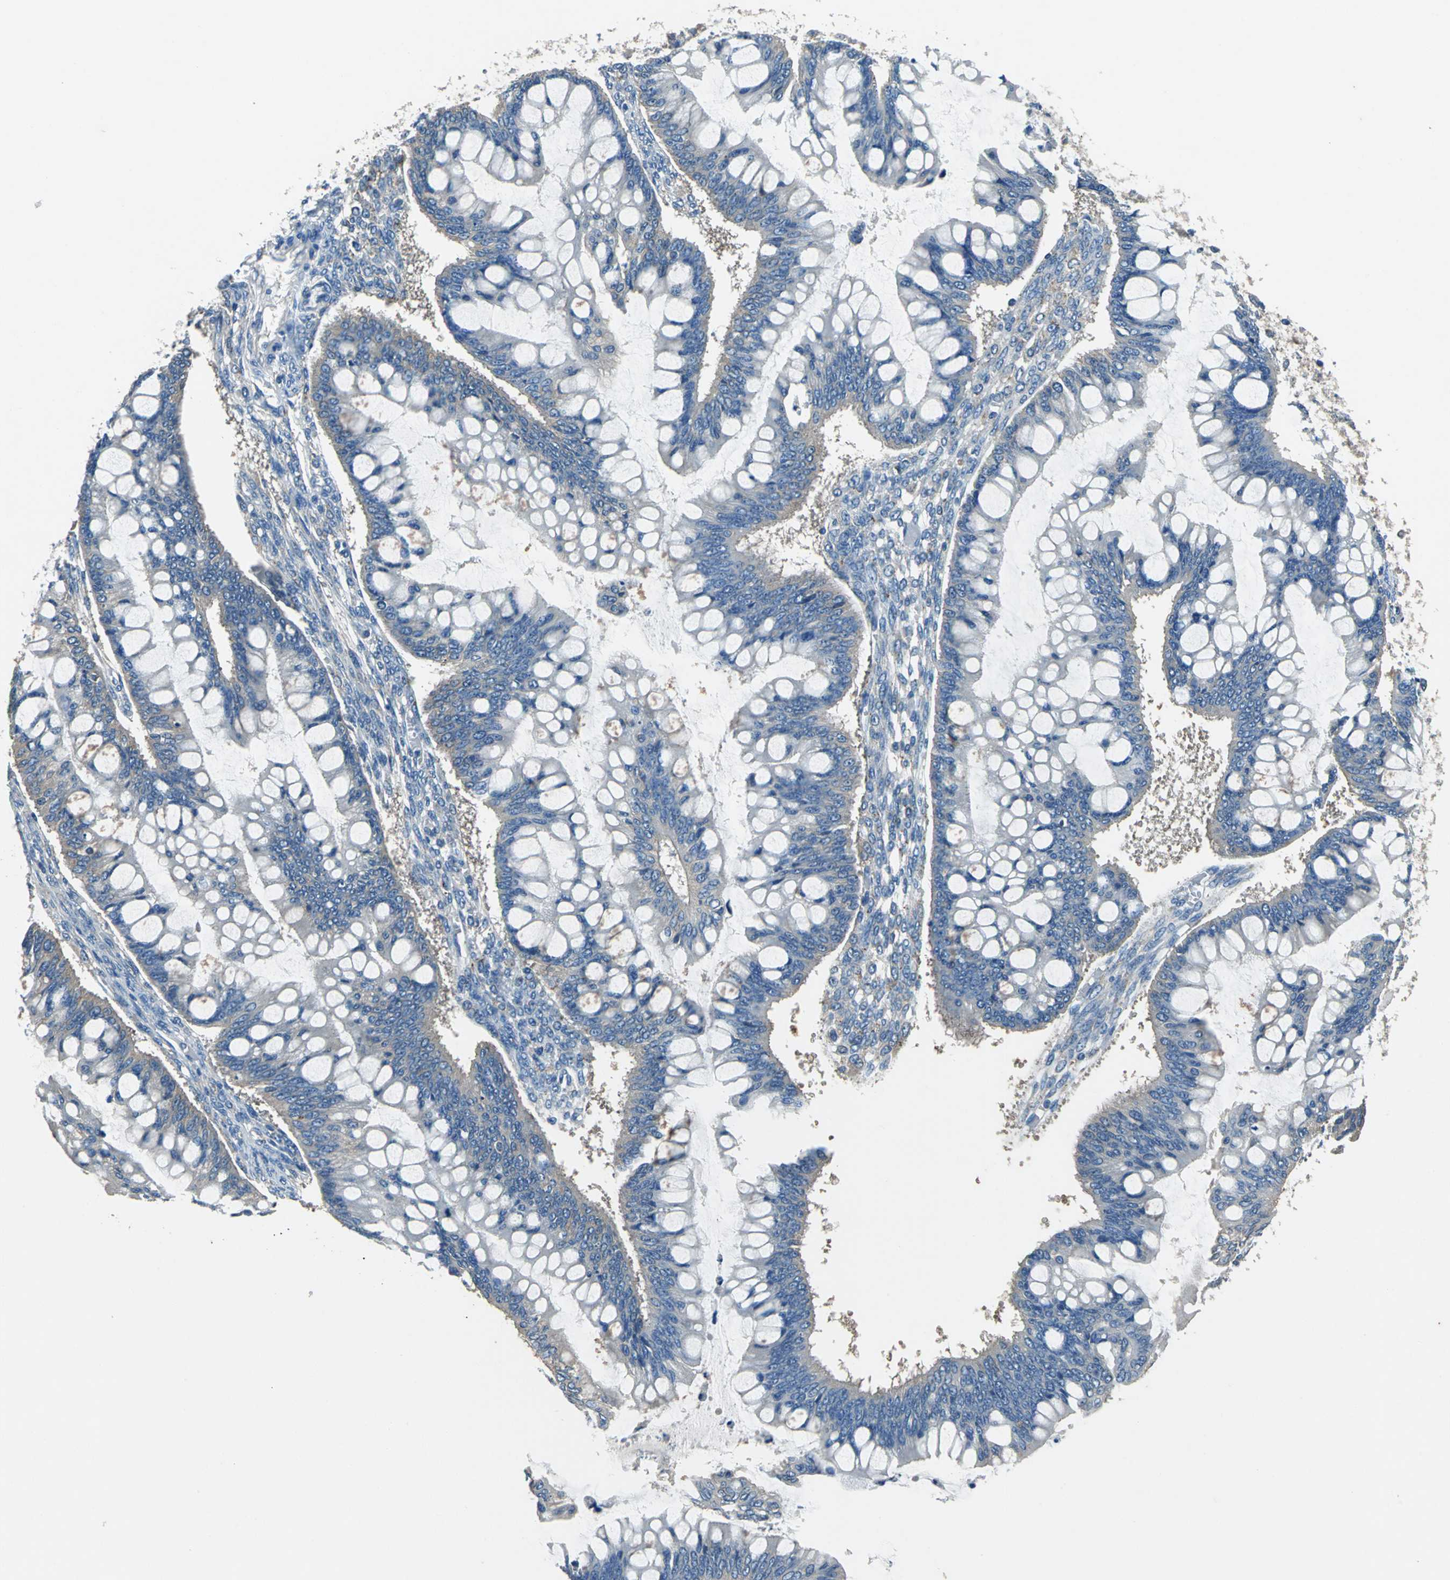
{"staining": {"intensity": "negative", "quantity": "none", "location": "none"}, "tissue": "ovarian cancer", "cell_type": "Tumor cells", "image_type": "cancer", "snomed": [{"axis": "morphology", "description": "Cystadenocarcinoma, mucinous, NOS"}, {"axis": "topography", "description": "Ovary"}], "caption": "IHC histopathology image of human ovarian cancer (mucinous cystadenocarcinoma) stained for a protein (brown), which demonstrates no expression in tumor cells.", "gene": "PRKCA", "patient": {"sex": "female", "age": 73}}